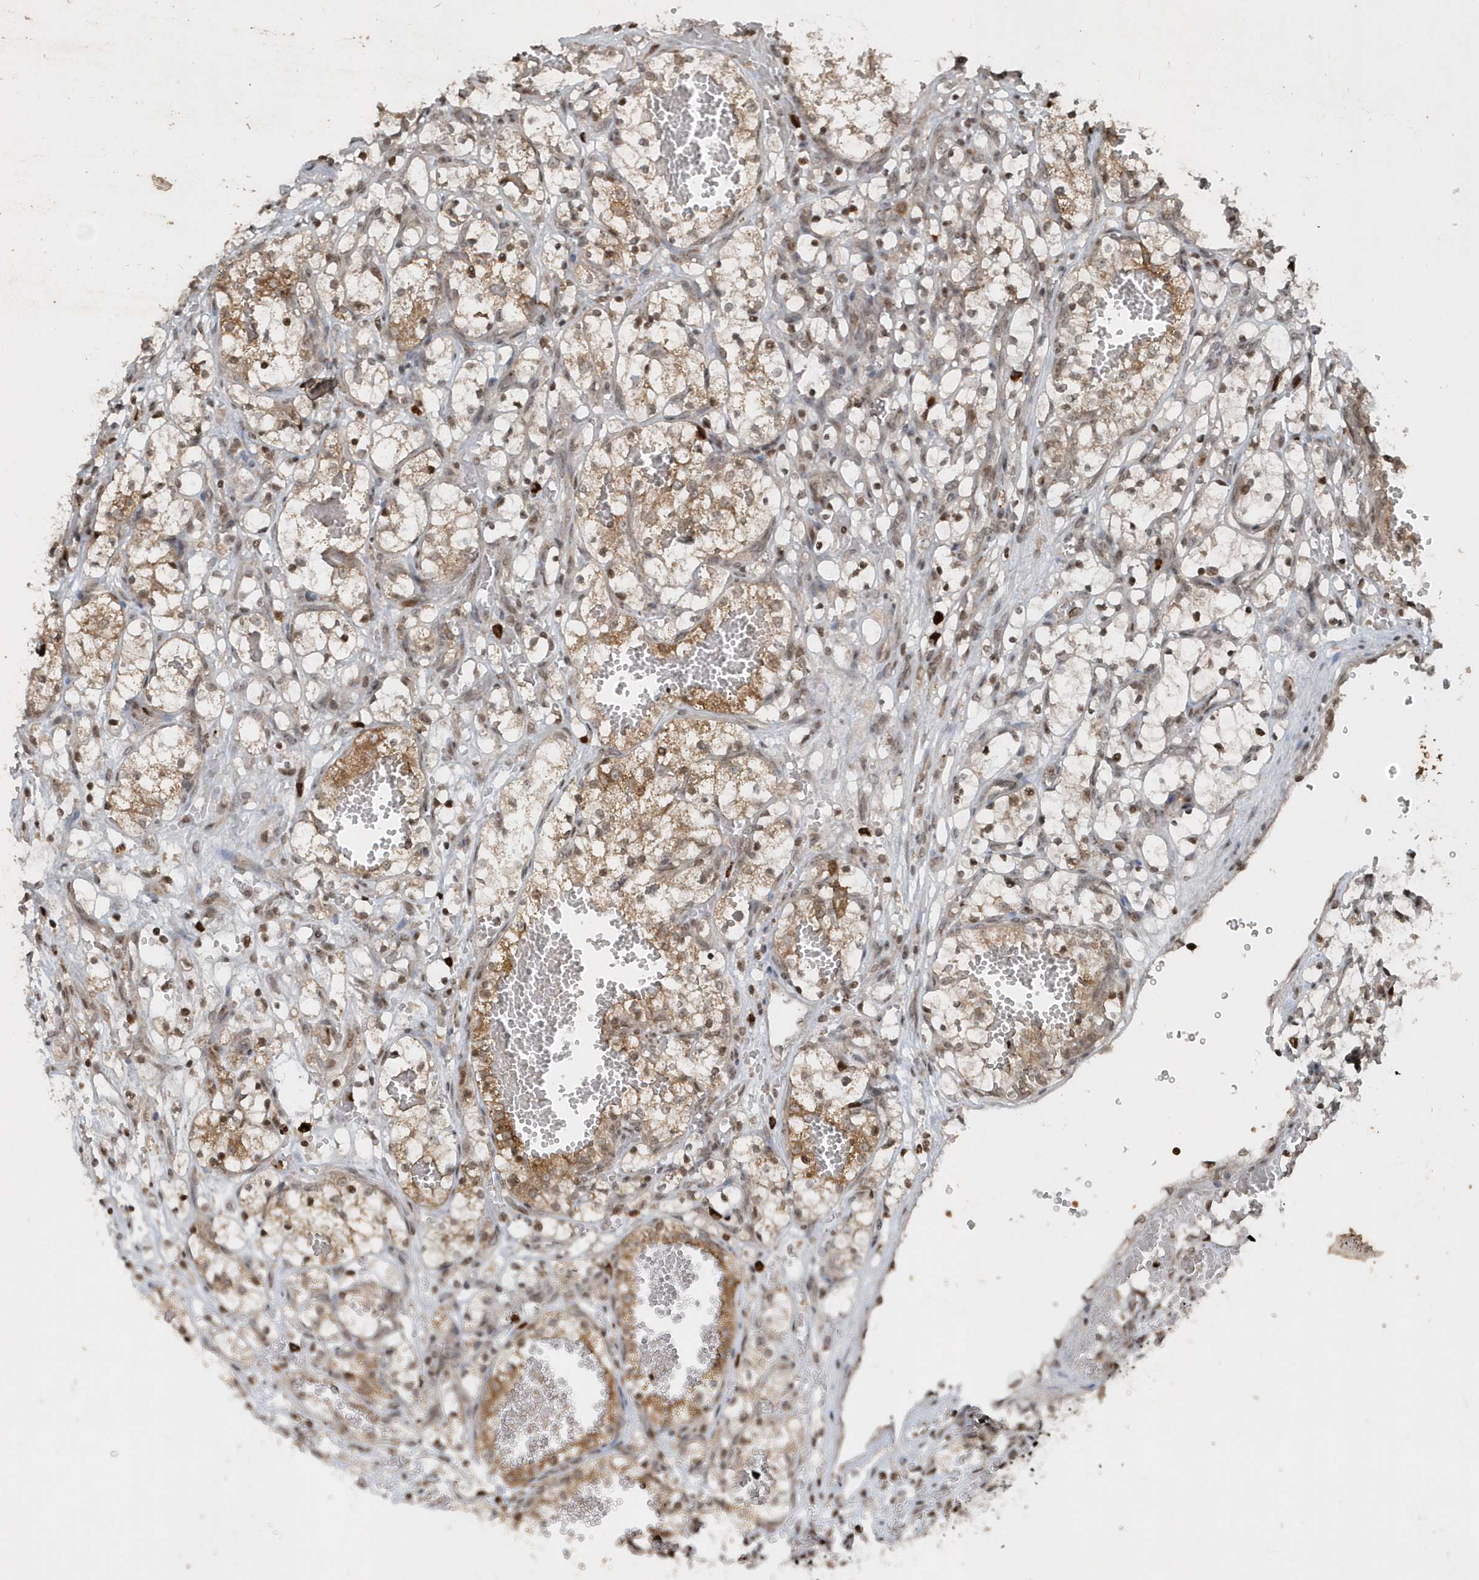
{"staining": {"intensity": "weak", "quantity": "25%-75%", "location": "cytoplasmic/membranous,nuclear"}, "tissue": "renal cancer", "cell_type": "Tumor cells", "image_type": "cancer", "snomed": [{"axis": "morphology", "description": "Adenocarcinoma, NOS"}, {"axis": "topography", "description": "Kidney"}], "caption": "Immunohistochemistry (DAB) staining of renal cancer exhibits weak cytoplasmic/membranous and nuclear protein positivity in about 25%-75% of tumor cells.", "gene": "EIF2B1", "patient": {"sex": "female", "age": 69}}